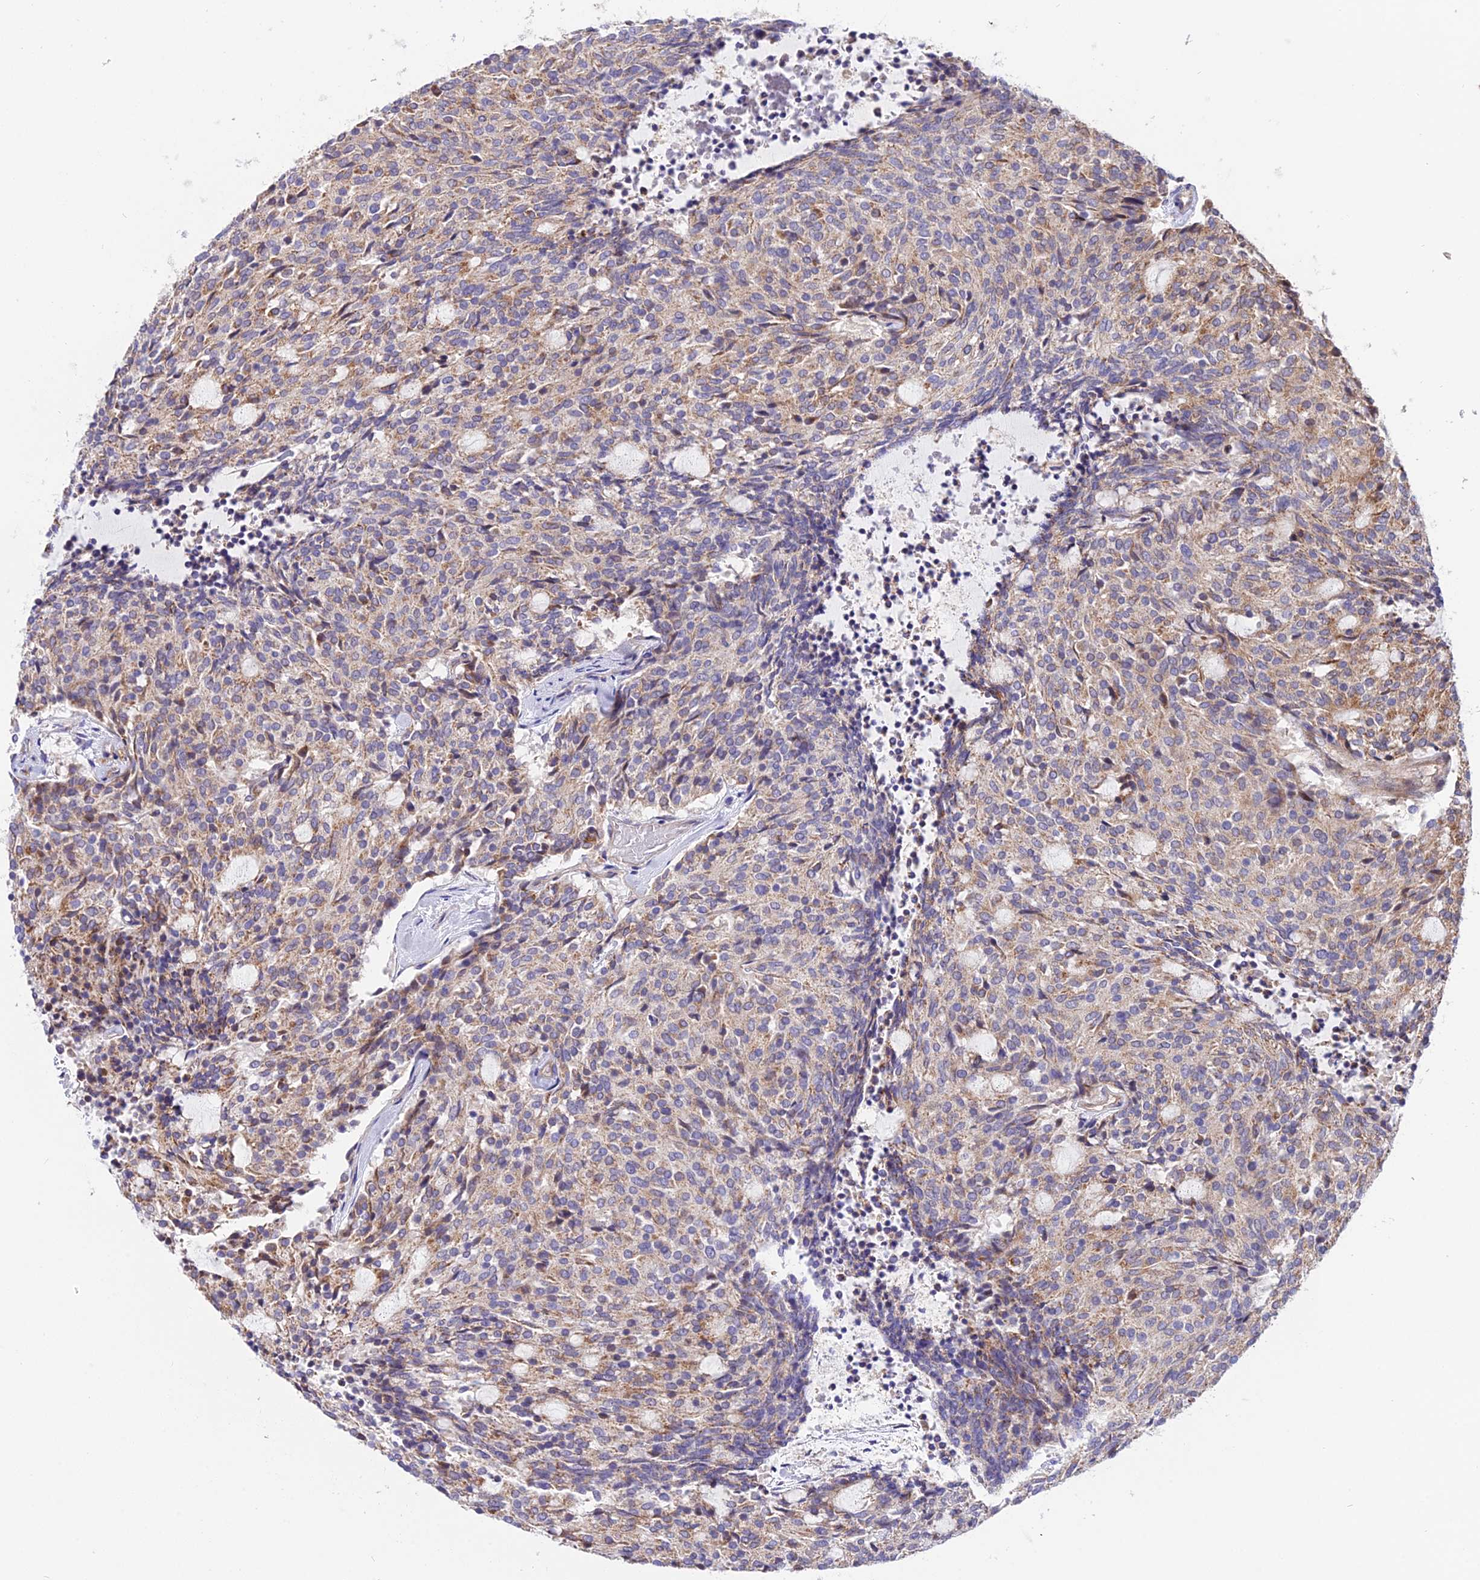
{"staining": {"intensity": "moderate", "quantity": ">75%", "location": "cytoplasmic/membranous"}, "tissue": "carcinoid", "cell_type": "Tumor cells", "image_type": "cancer", "snomed": [{"axis": "morphology", "description": "Carcinoid, malignant, NOS"}, {"axis": "topography", "description": "Pancreas"}], "caption": "An immunohistochemistry (IHC) image of neoplastic tissue is shown. Protein staining in brown highlights moderate cytoplasmic/membranous positivity in carcinoid within tumor cells. The protein of interest is shown in brown color, while the nuclei are stained blue.", "gene": "TRIM43B", "patient": {"sex": "female", "age": 54}}